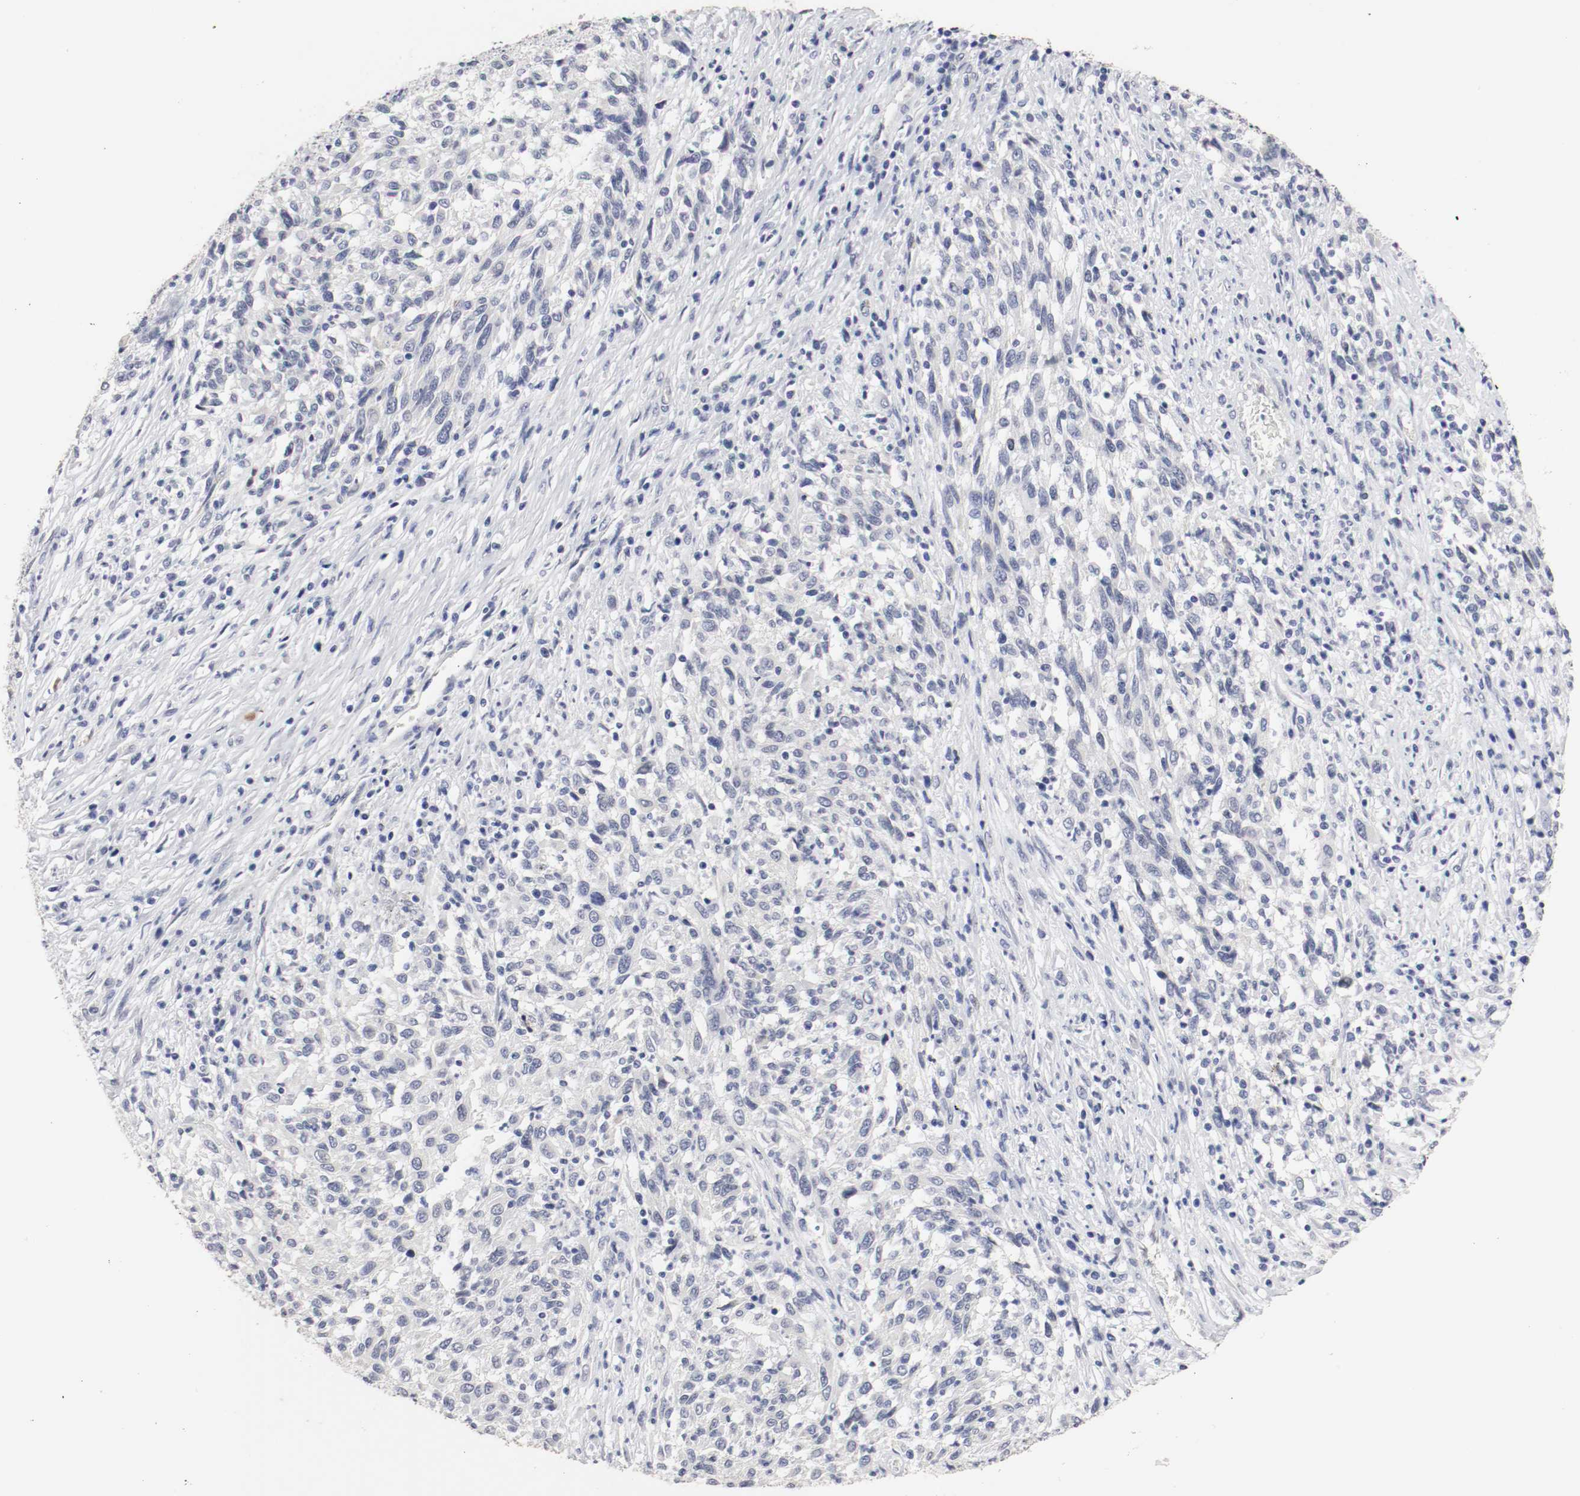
{"staining": {"intensity": "negative", "quantity": "none", "location": "none"}, "tissue": "melanoma", "cell_type": "Tumor cells", "image_type": "cancer", "snomed": [{"axis": "morphology", "description": "Malignant melanoma, Metastatic site"}, {"axis": "topography", "description": "Lymph node"}], "caption": "Photomicrograph shows no protein expression in tumor cells of malignant melanoma (metastatic site) tissue.", "gene": "KIT", "patient": {"sex": "male", "age": 61}}